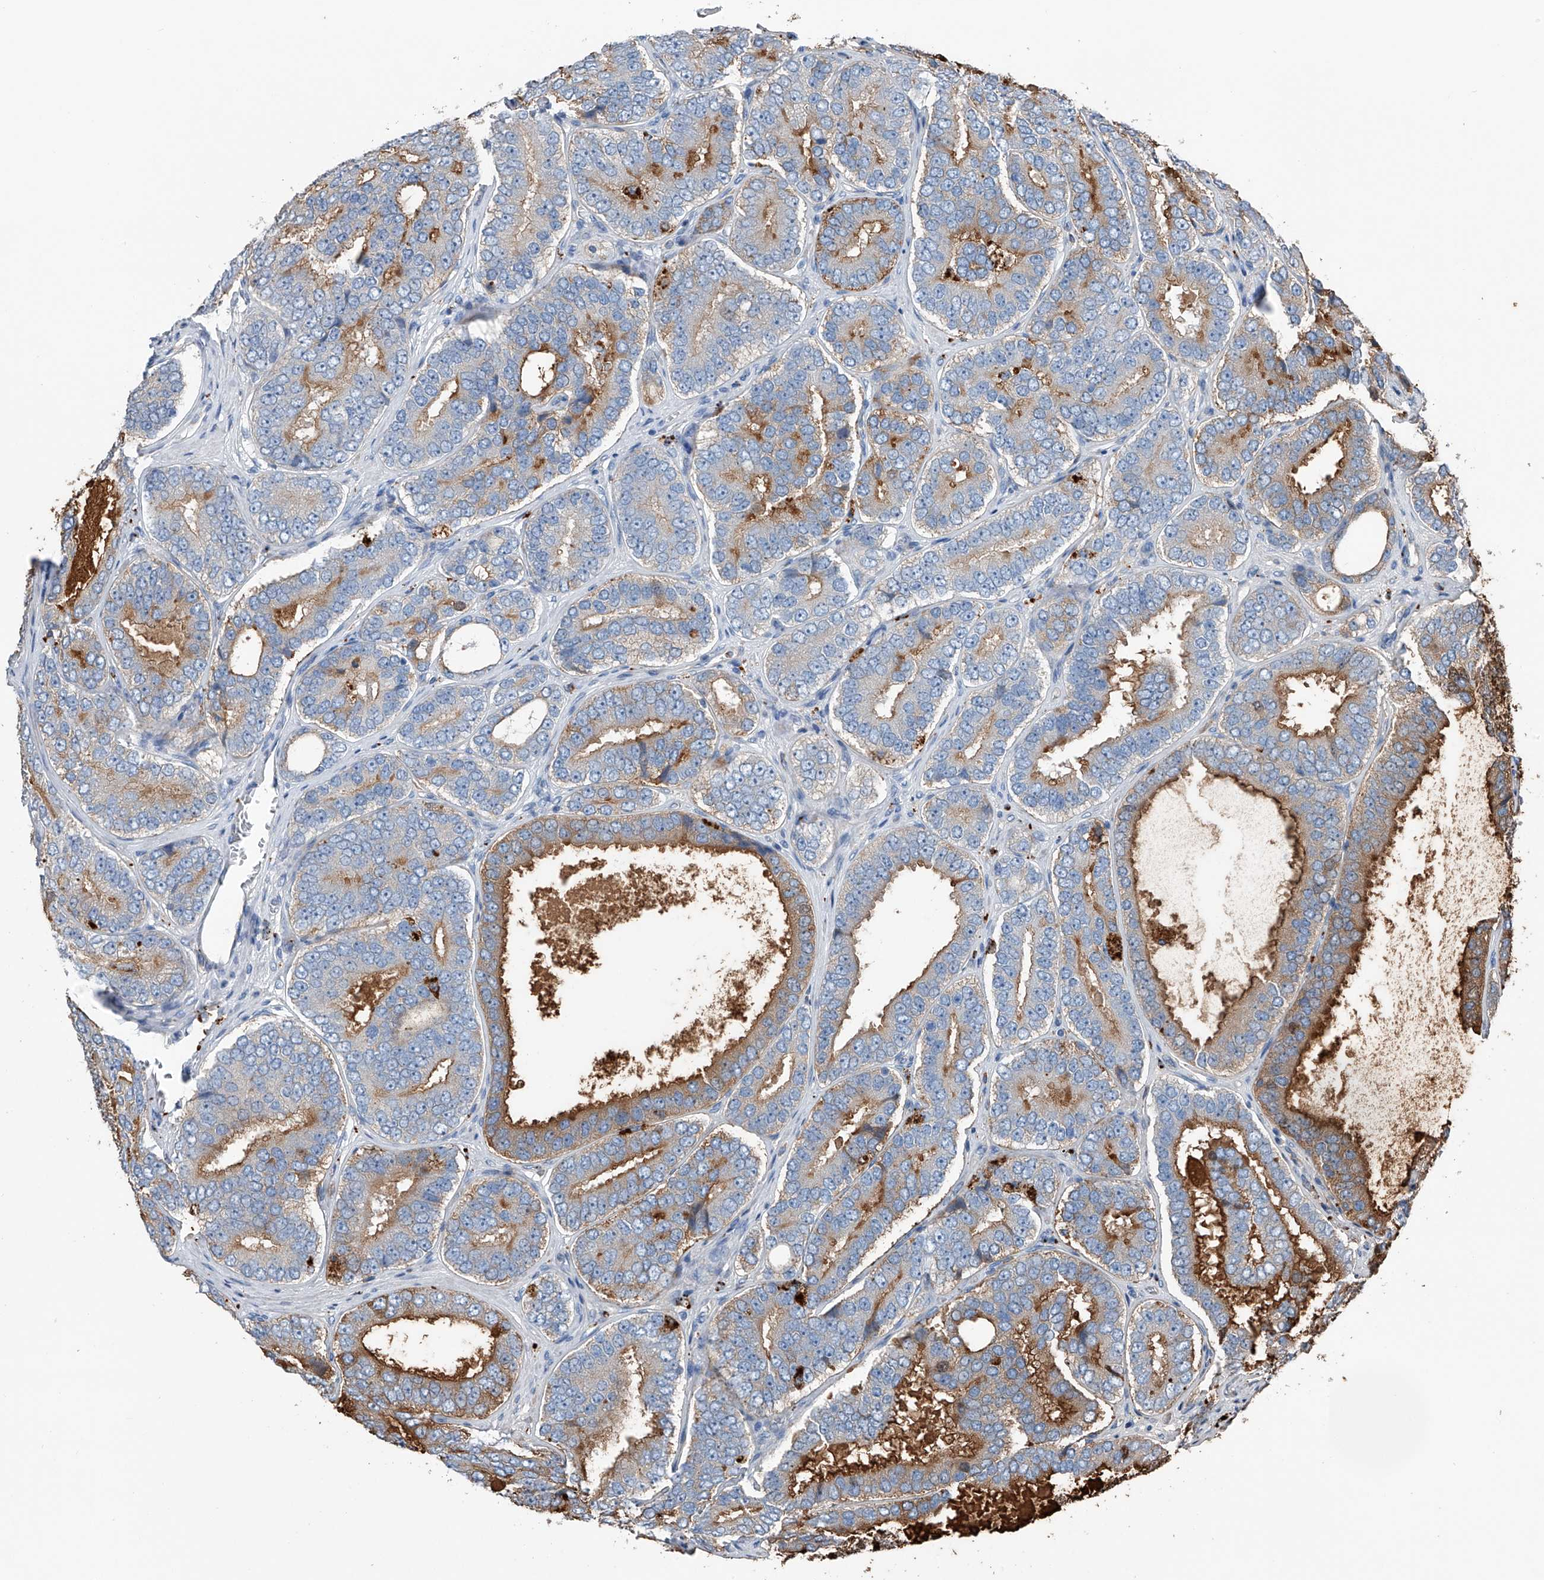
{"staining": {"intensity": "moderate", "quantity": "25%-75%", "location": "cytoplasmic/membranous"}, "tissue": "prostate cancer", "cell_type": "Tumor cells", "image_type": "cancer", "snomed": [{"axis": "morphology", "description": "Adenocarcinoma, High grade"}, {"axis": "topography", "description": "Prostate"}], "caption": "This histopathology image displays immunohistochemistry staining of prostate cancer (high-grade adenocarcinoma), with medium moderate cytoplasmic/membranous positivity in about 25%-75% of tumor cells.", "gene": "ZNF772", "patient": {"sex": "male", "age": 56}}